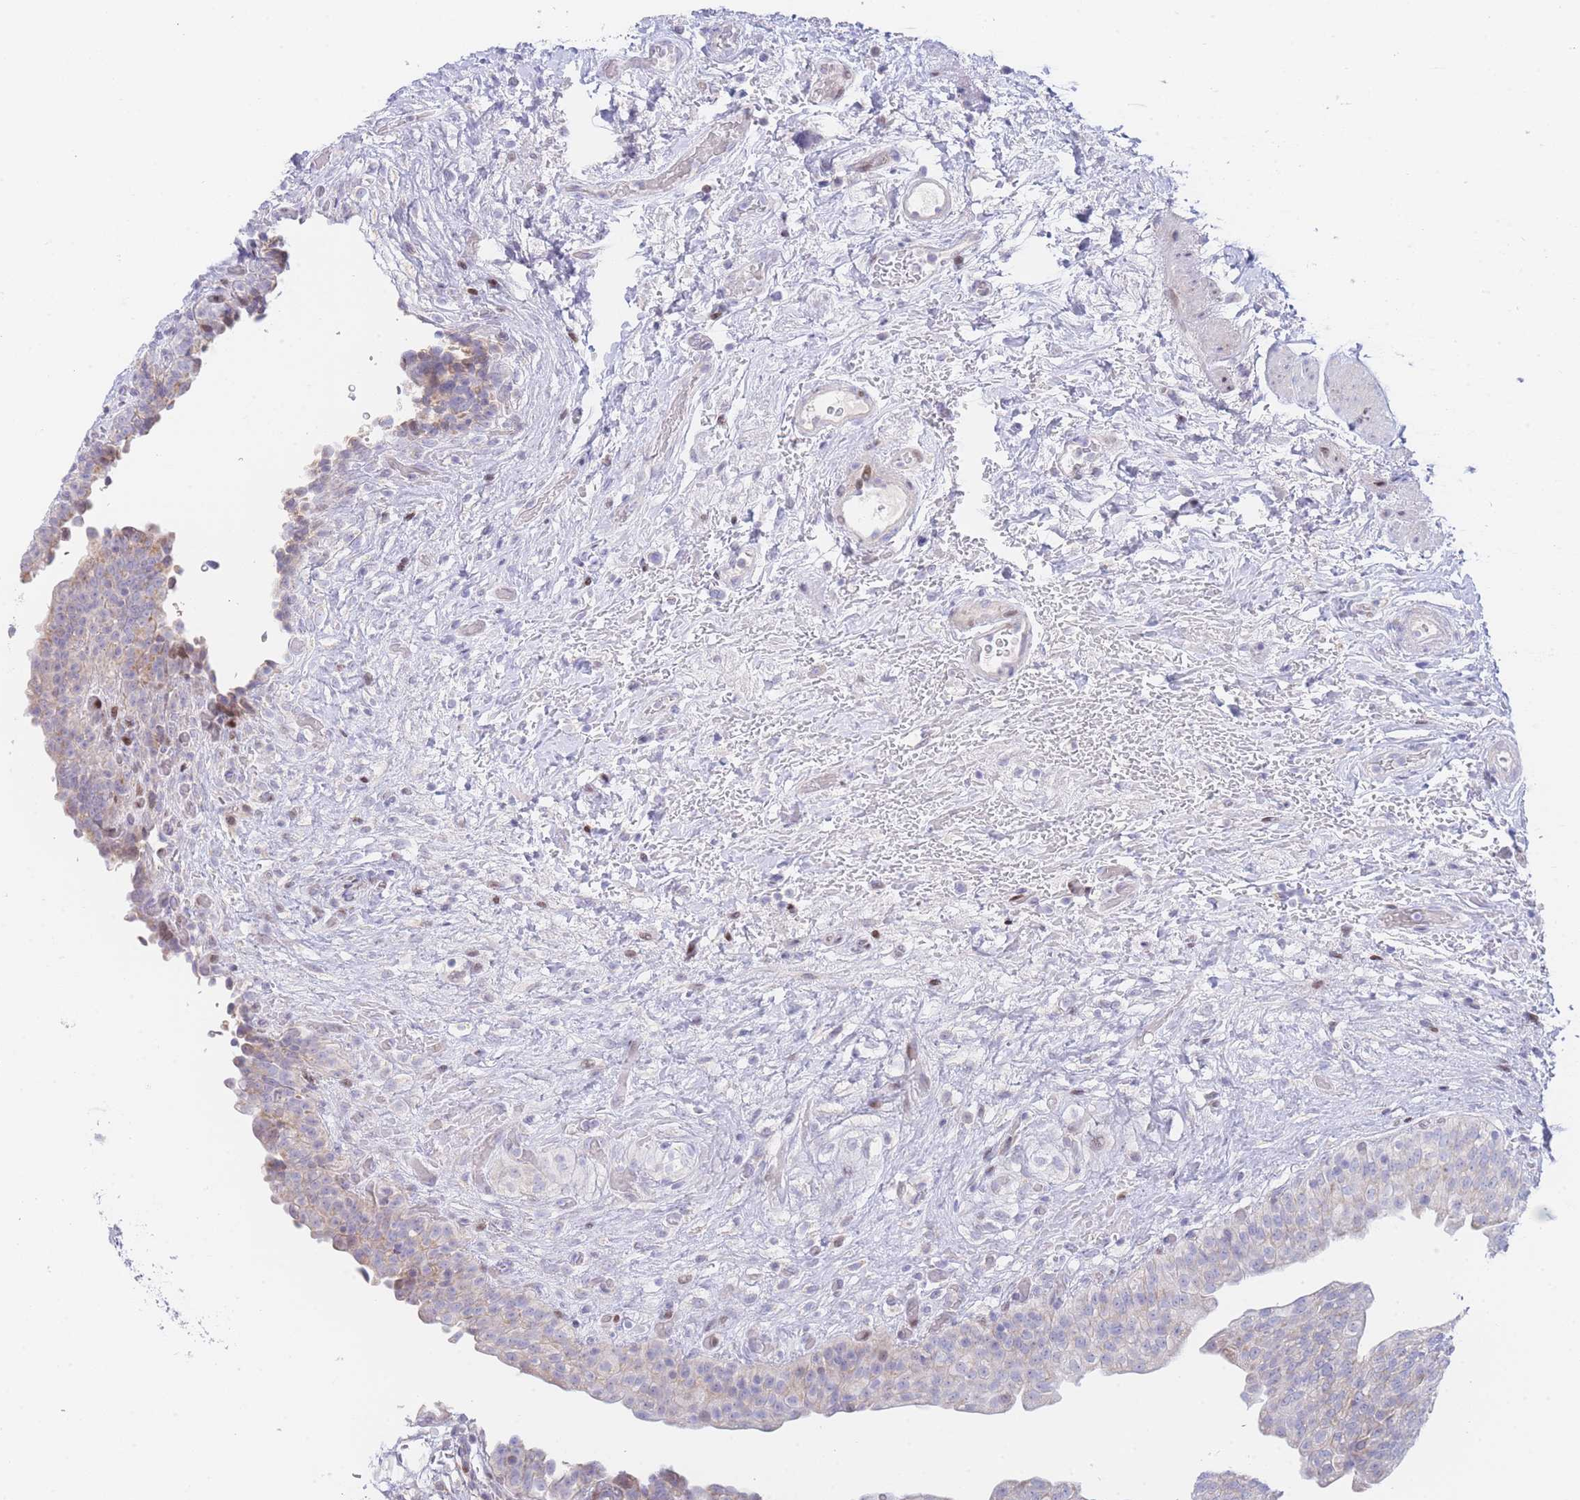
{"staining": {"intensity": "weak", "quantity": "25%-75%", "location": "cytoplasmic/membranous"}, "tissue": "urinary bladder", "cell_type": "Urothelial cells", "image_type": "normal", "snomed": [{"axis": "morphology", "description": "Normal tissue, NOS"}, {"axis": "topography", "description": "Urinary bladder"}], "caption": "An image of urinary bladder stained for a protein demonstrates weak cytoplasmic/membranous brown staining in urothelial cells. Ihc stains the protein of interest in brown and the nuclei are stained blue.", "gene": "GPAM", "patient": {"sex": "male", "age": 69}}